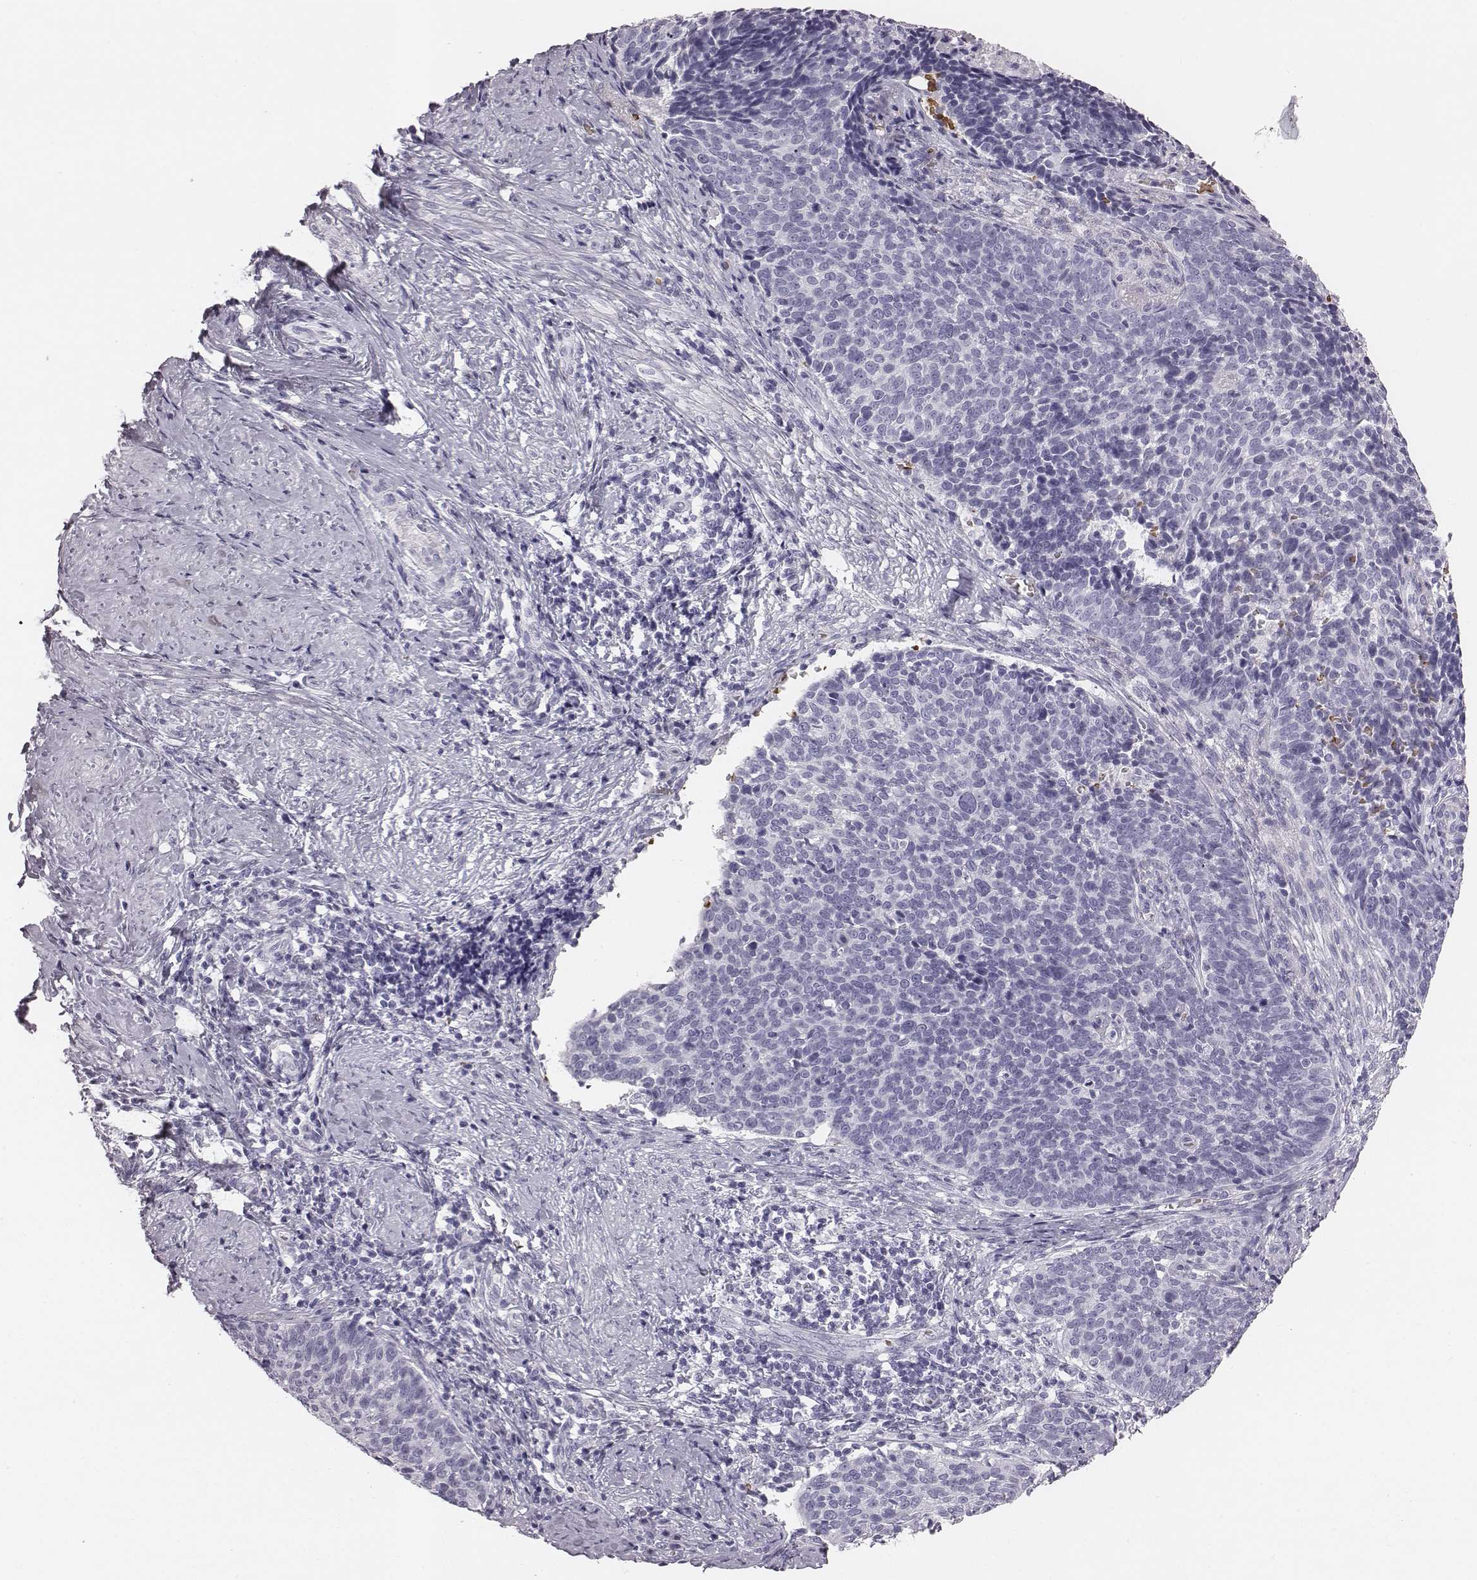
{"staining": {"intensity": "negative", "quantity": "none", "location": "none"}, "tissue": "cervical cancer", "cell_type": "Tumor cells", "image_type": "cancer", "snomed": [{"axis": "morphology", "description": "Squamous cell carcinoma, NOS"}, {"axis": "topography", "description": "Cervix"}], "caption": "Immunohistochemical staining of cervical squamous cell carcinoma shows no significant staining in tumor cells.", "gene": "HBZ", "patient": {"sex": "female", "age": 39}}